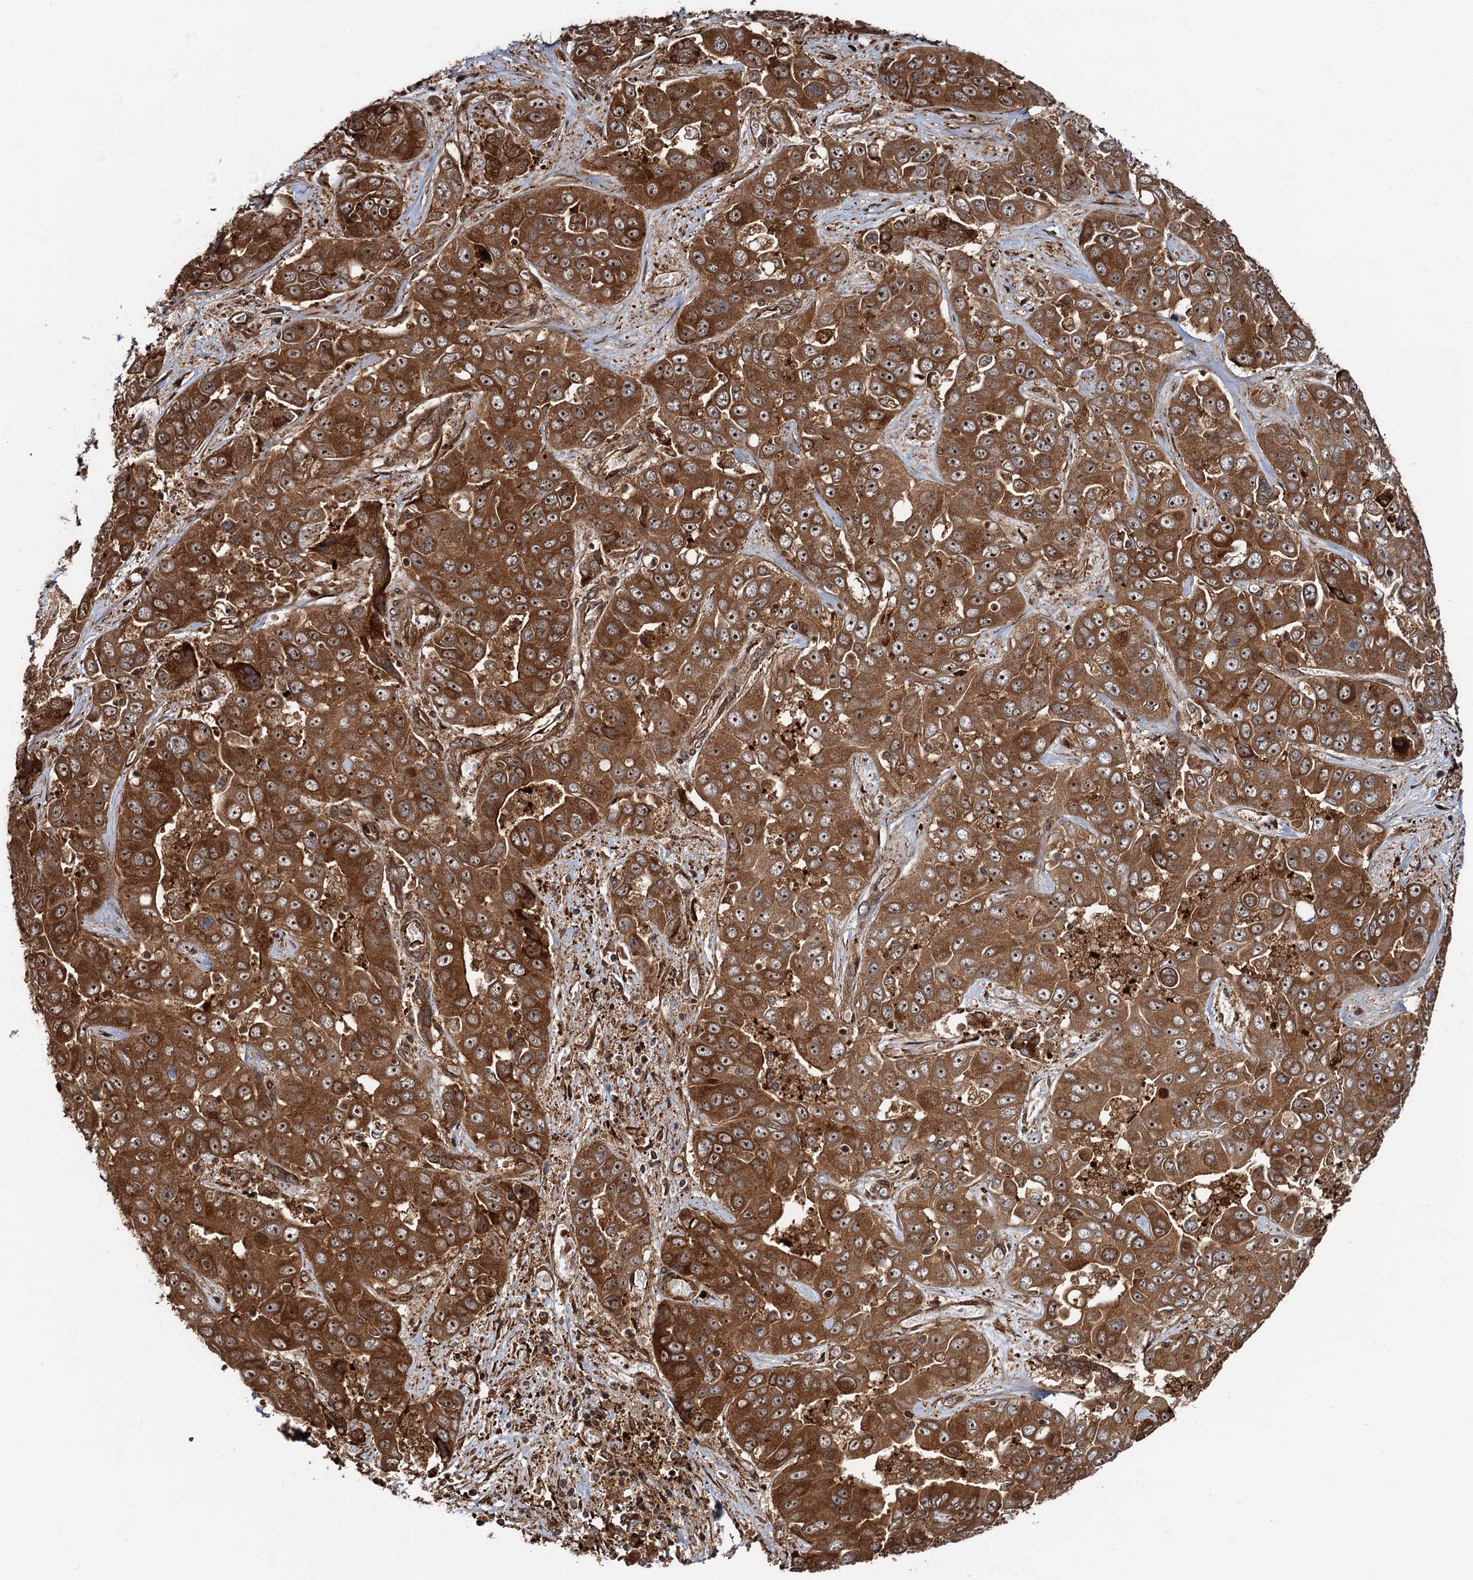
{"staining": {"intensity": "strong", "quantity": ">75%", "location": "cytoplasmic/membranous,nuclear"}, "tissue": "liver cancer", "cell_type": "Tumor cells", "image_type": "cancer", "snomed": [{"axis": "morphology", "description": "Cholangiocarcinoma"}, {"axis": "topography", "description": "Liver"}], "caption": "Human liver cancer (cholangiocarcinoma) stained for a protein (brown) shows strong cytoplasmic/membranous and nuclear positive expression in about >75% of tumor cells.", "gene": "SNRNP25", "patient": {"sex": "female", "age": 52}}